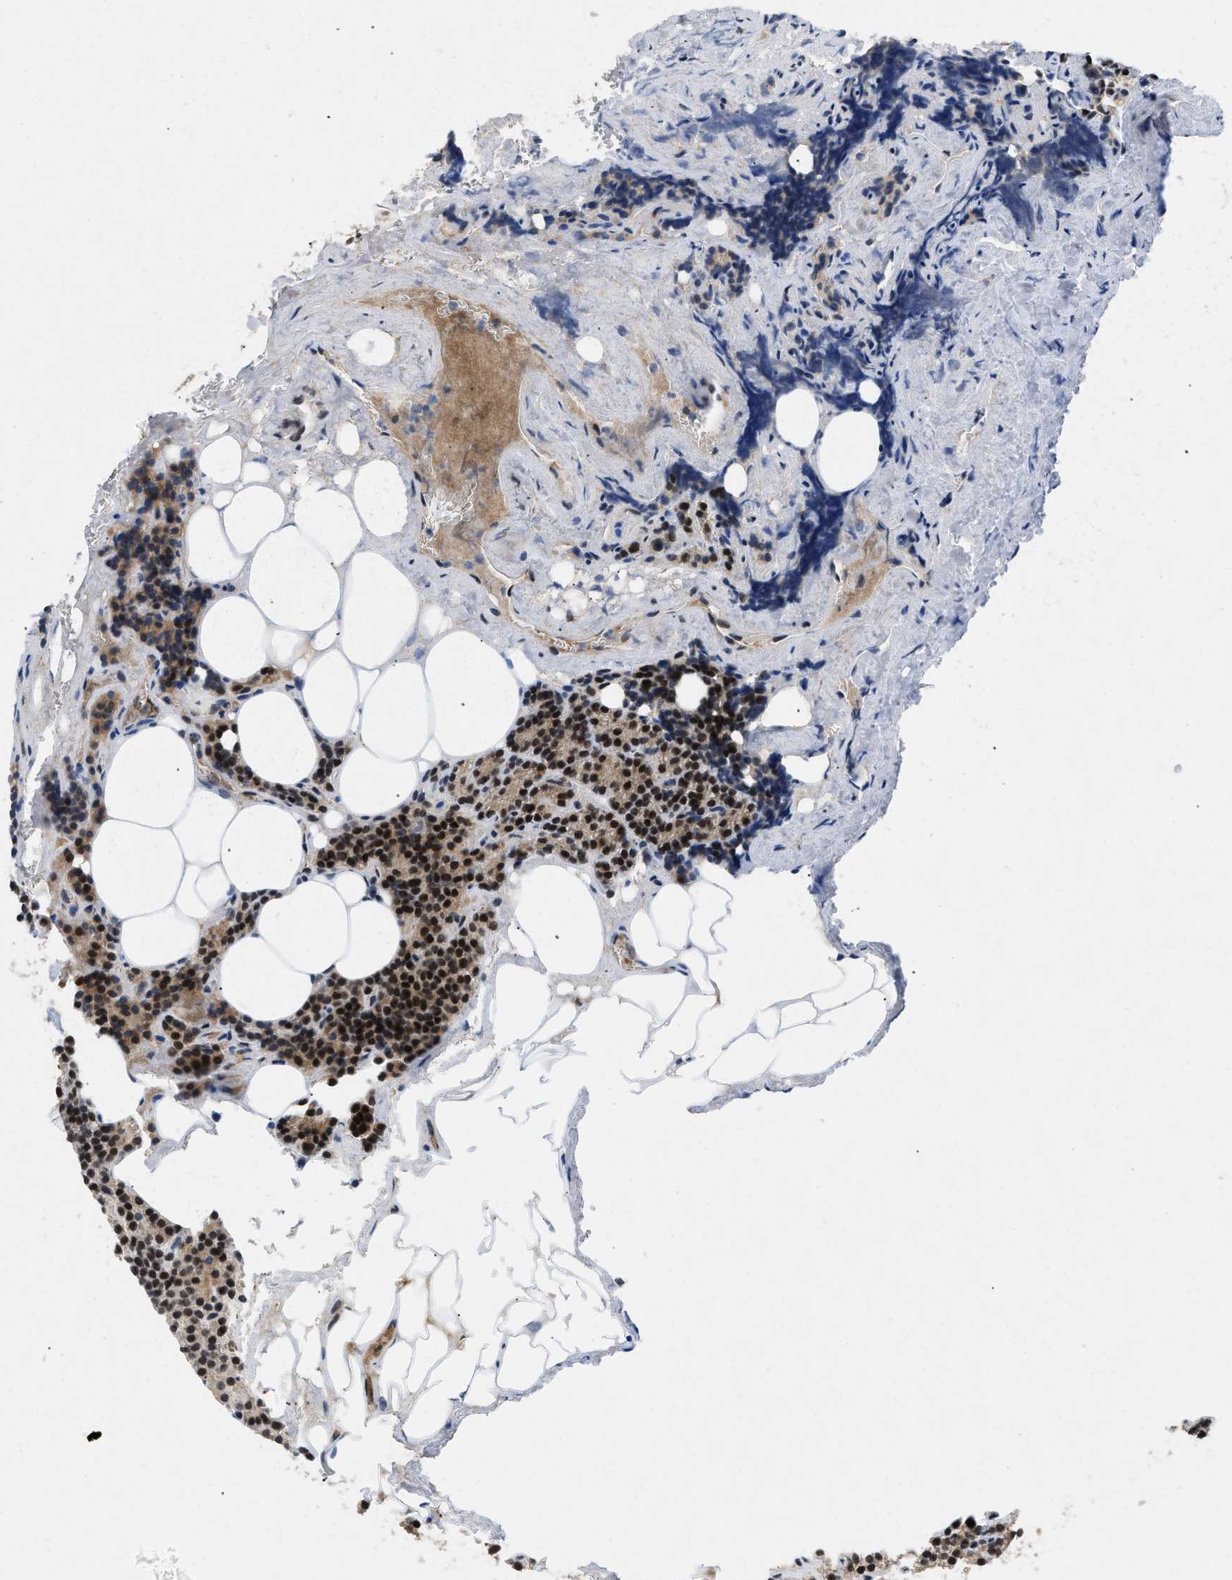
{"staining": {"intensity": "strong", "quantity": ">75%", "location": "nuclear"}, "tissue": "parathyroid gland", "cell_type": "Glandular cells", "image_type": "normal", "snomed": [{"axis": "morphology", "description": "Normal tissue, NOS"}, {"axis": "morphology", "description": "Adenoma, NOS"}, {"axis": "topography", "description": "Parathyroid gland"}], "caption": "Protein staining displays strong nuclear expression in about >75% of glandular cells in normal parathyroid gland.", "gene": "ZNF346", "patient": {"sex": "female", "age": 43}}